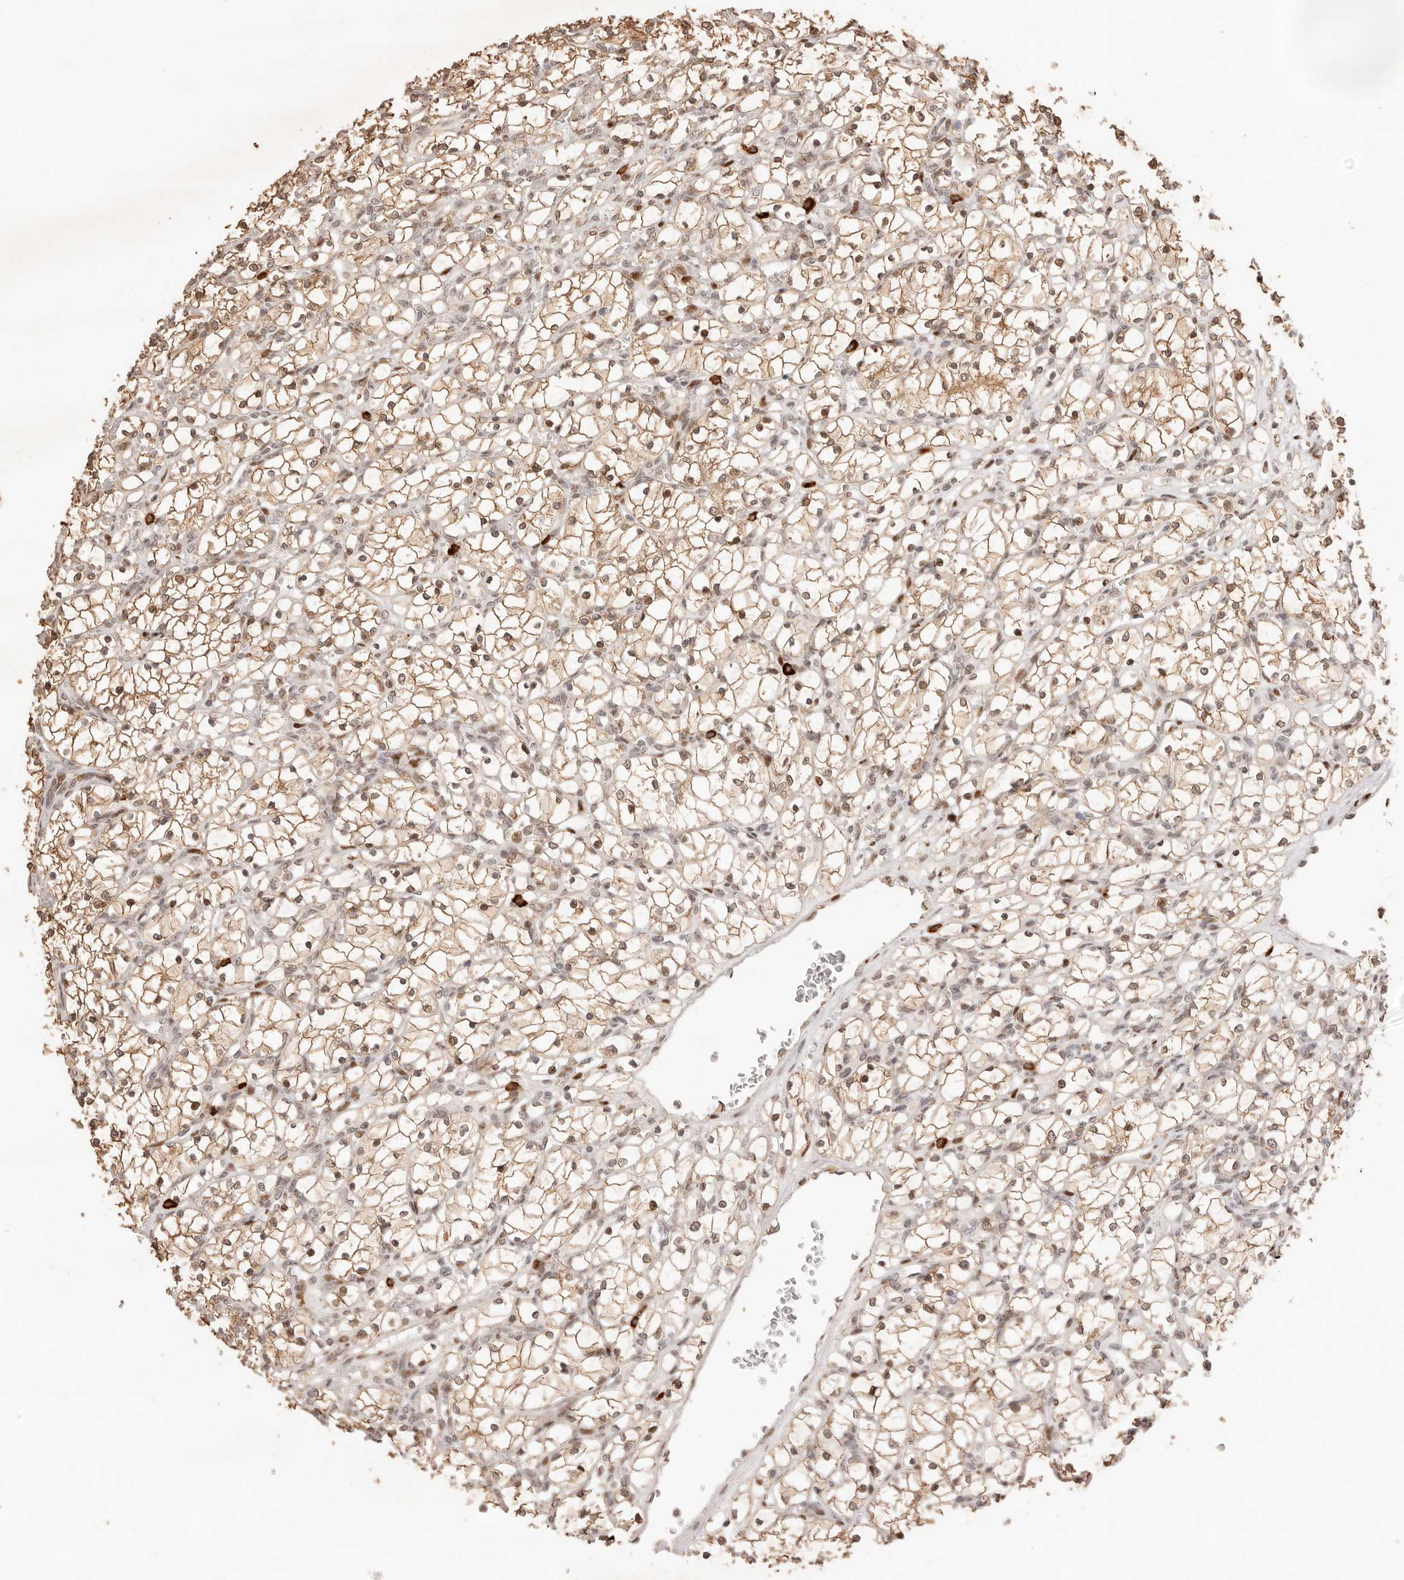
{"staining": {"intensity": "weak", "quantity": ">75%", "location": "cytoplasmic/membranous"}, "tissue": "renal cancer", "cell_type": "Tumor cells", "image_type": "cancer", "snomed": [{"axis": "morphology", "description": "Adenocarcinoma, NOS"}, {"axis": "topography", "description": "Kidney"}], "caption": "Weak cytoplasmic/membranous expression is seen in approximately >75% of tumor cells in renal cancer. The staining was performed using DAB (3,3'-diaminobenzidine), with brown indicating positive protein expression. Nuclei are stained blue with hematoxylin.", "gene": "NPAS2", "patient": {"sex": "female", "age": 69}}